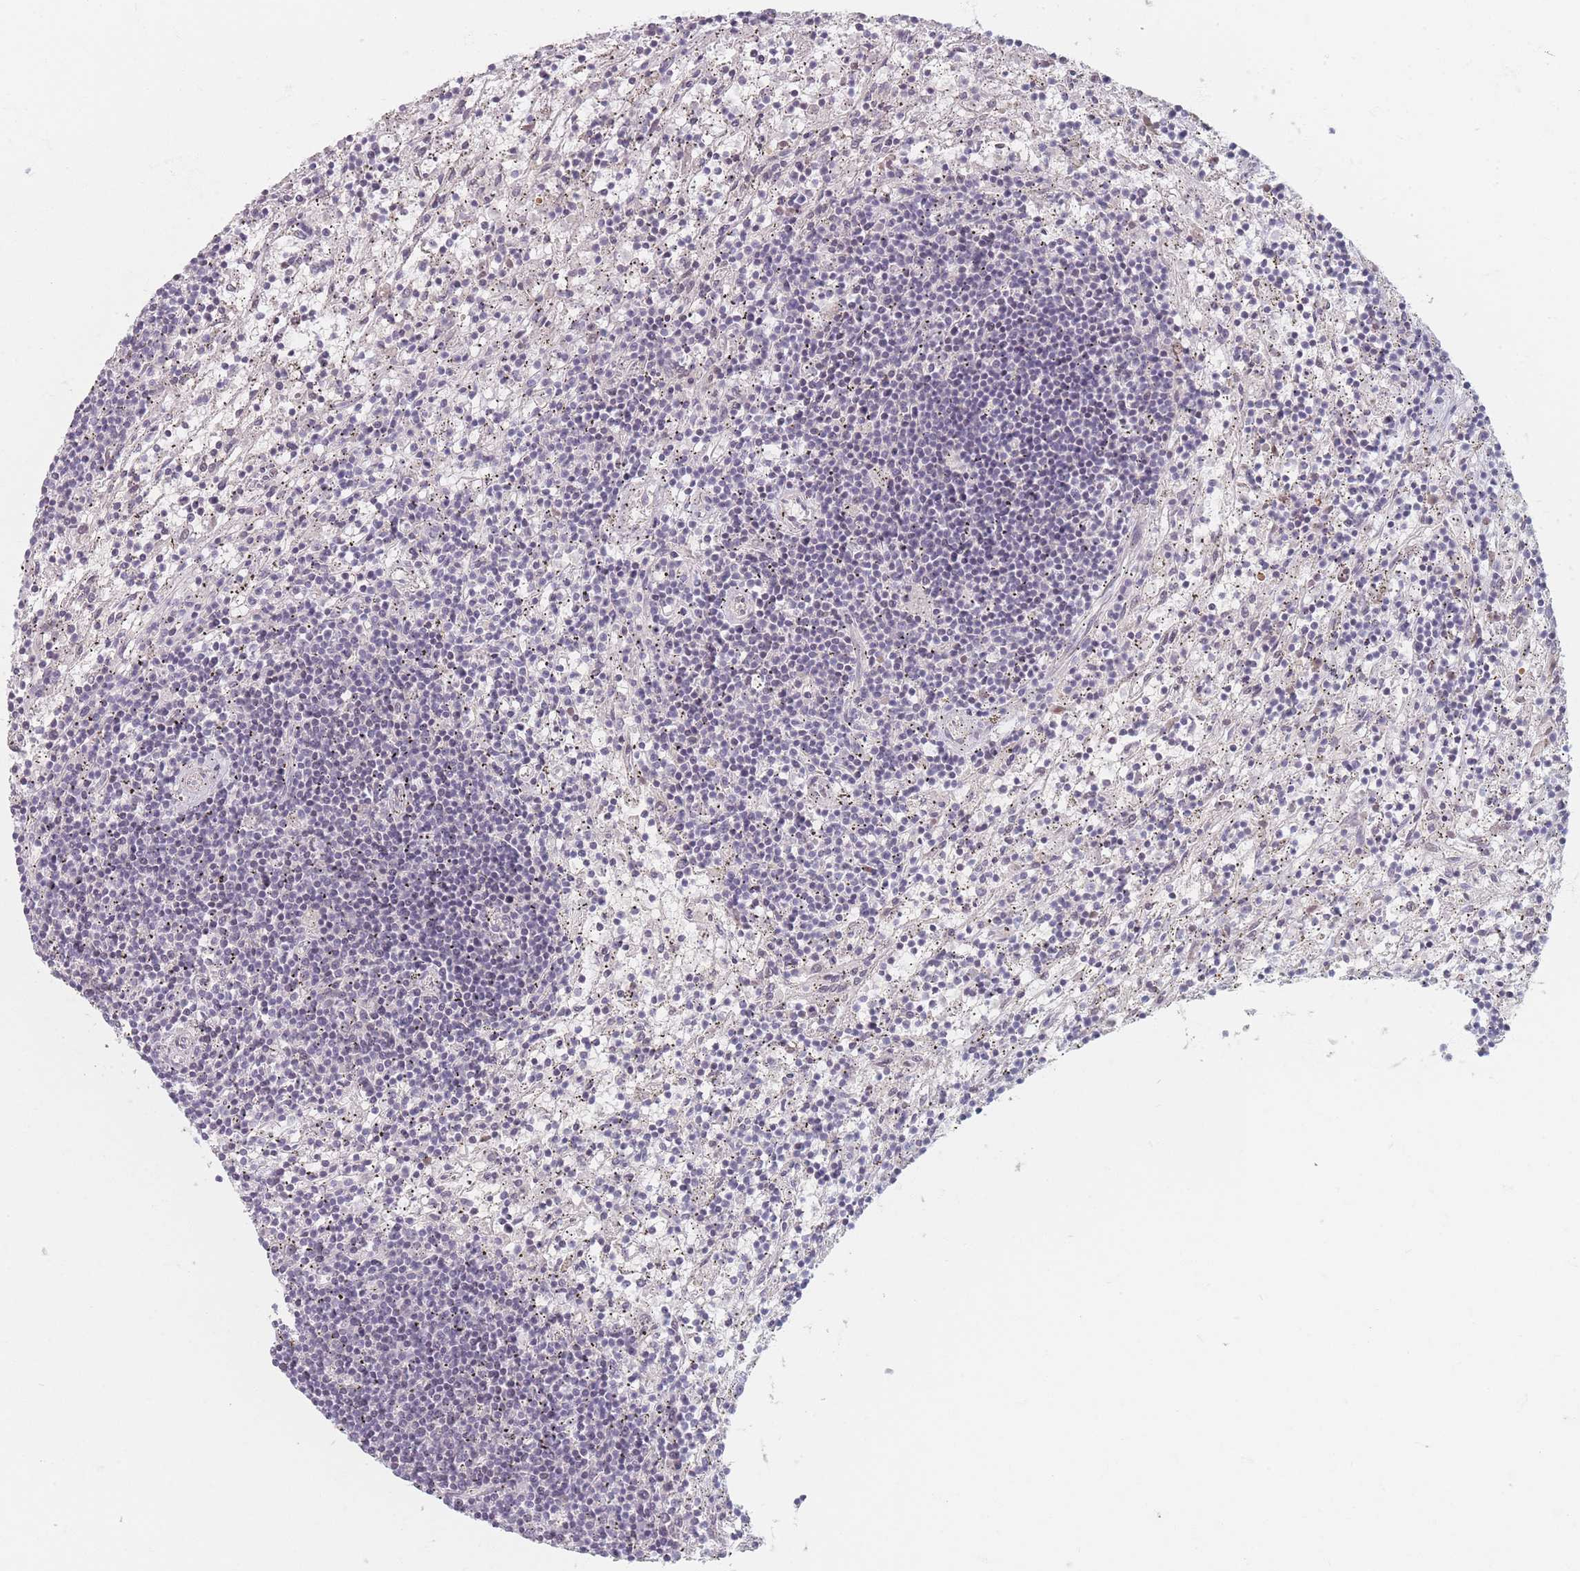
{"staining": {"intensity": "negative", "quantity": "none", "location": "none"}, "tissue": "lymphoma", "cell_type": "Tumor cells", "image_type": "cancer", "snomed": [{"axis": "morphology", "description": "Malignant lymphoma, non-Hodgkin's type, Low grade"}, {"axis": "topography", "description": "Spleen"}], "caption": "This is a photomicrograph of IHC staining of lymphoma, which shows no expression in tumor cells. Nuclei are stained in blue.", "gene": "TMOD1", "patient": {"sex": "male", "age": 76}}